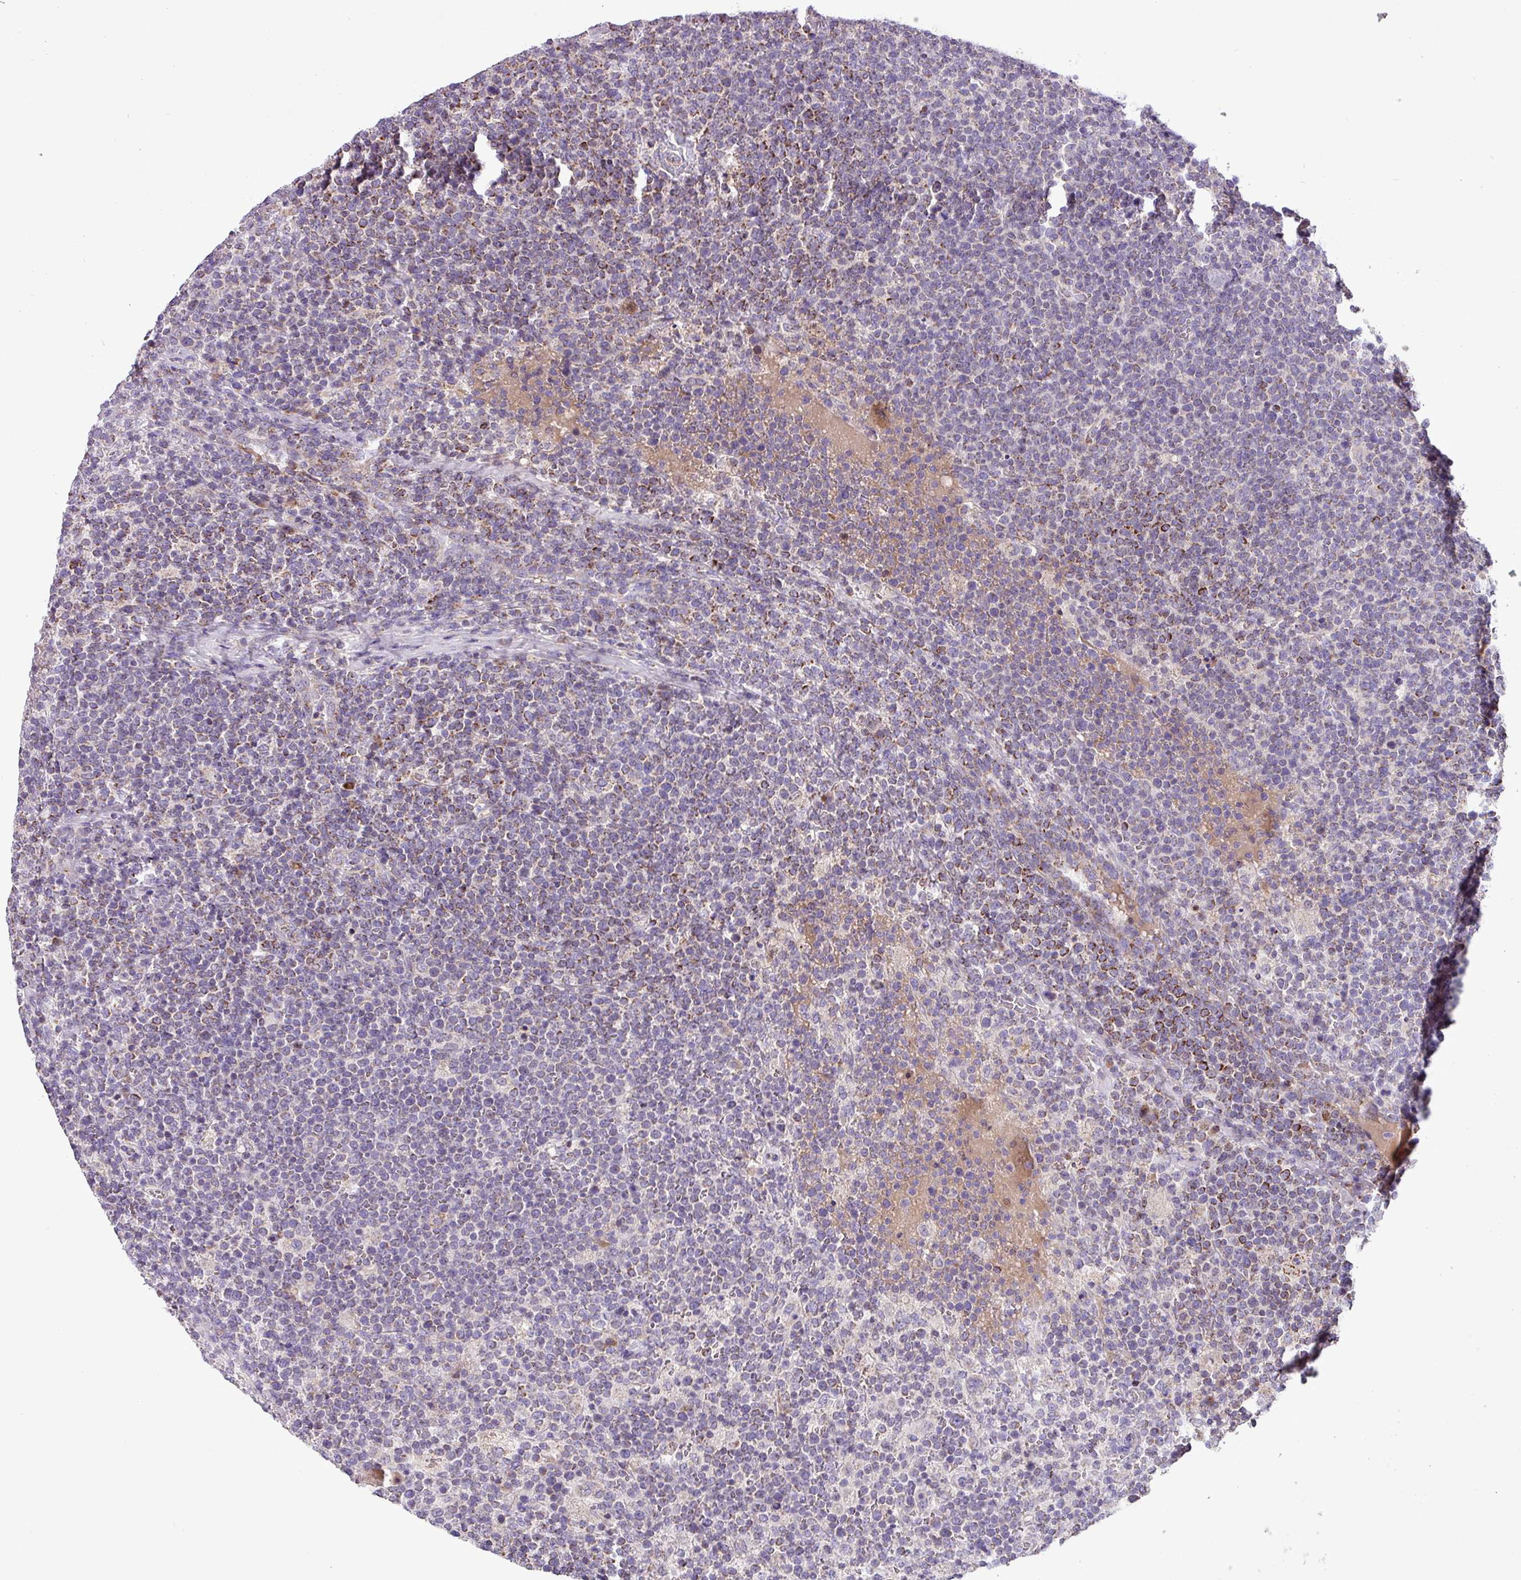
{"staining": {"intensity": "moderate", "quantity": "<25%", "location": "cytoplasmic/membranous"}, "tissue": "lymphoma", "cell_type": "Tumor cells", "image_type": "cancer", "snomed": [{"axis": "morphology", "description": "Malignant lymphoma, non-Hodgkin's type, High grade"}, {"axis": "topography", "description": "Lymph node"}], "caption": "This is a micrograph of immunohistochemistry staining of malignant lymphoma, non-Hodgkin's type (high-grade), which shows moderate expression in the cytoplasmic/membranous of tumor cells.", "gene": "FAM183A", "patient": {"sex": "male", "age": 61}}